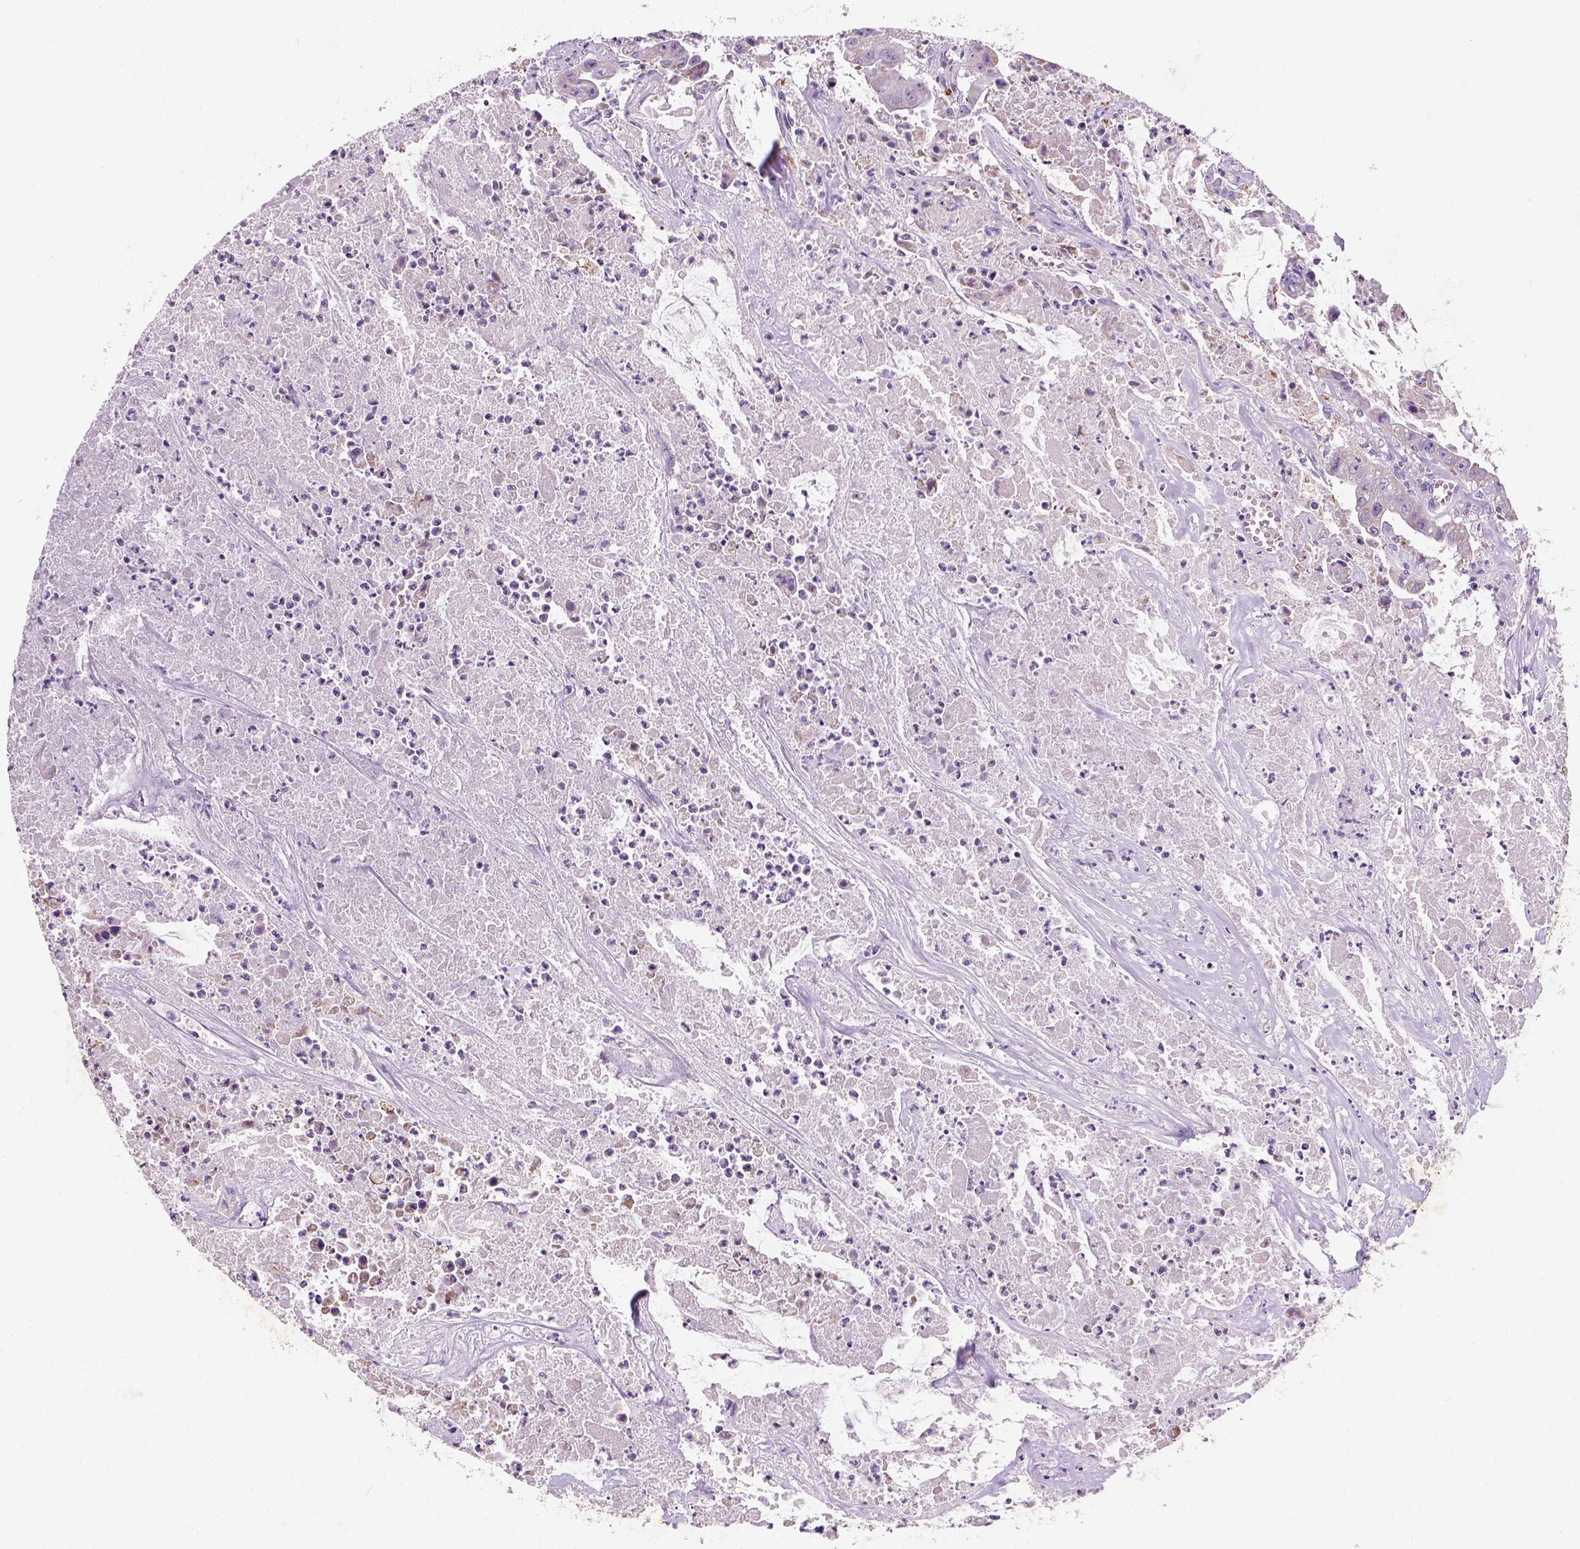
{"staining": {"intensity": "negative", "quantity": "none", "location": "none"}, "tissue": "colorectal cancer", "cell_type": "Tumor cells", "image_type": "cancer", "snomed": [{"axis": "morphology", "description": "Adenocarcinoma, NOS"}, {"axis": "topography", "description": "Colon"}], "caption": "This is a image of IHC staining of colorectal cancer (adenocarcinoma), which shows no staining in tumor cells.", "gene": "CHODL", "patient": {"sex": "male", "age": 33}}